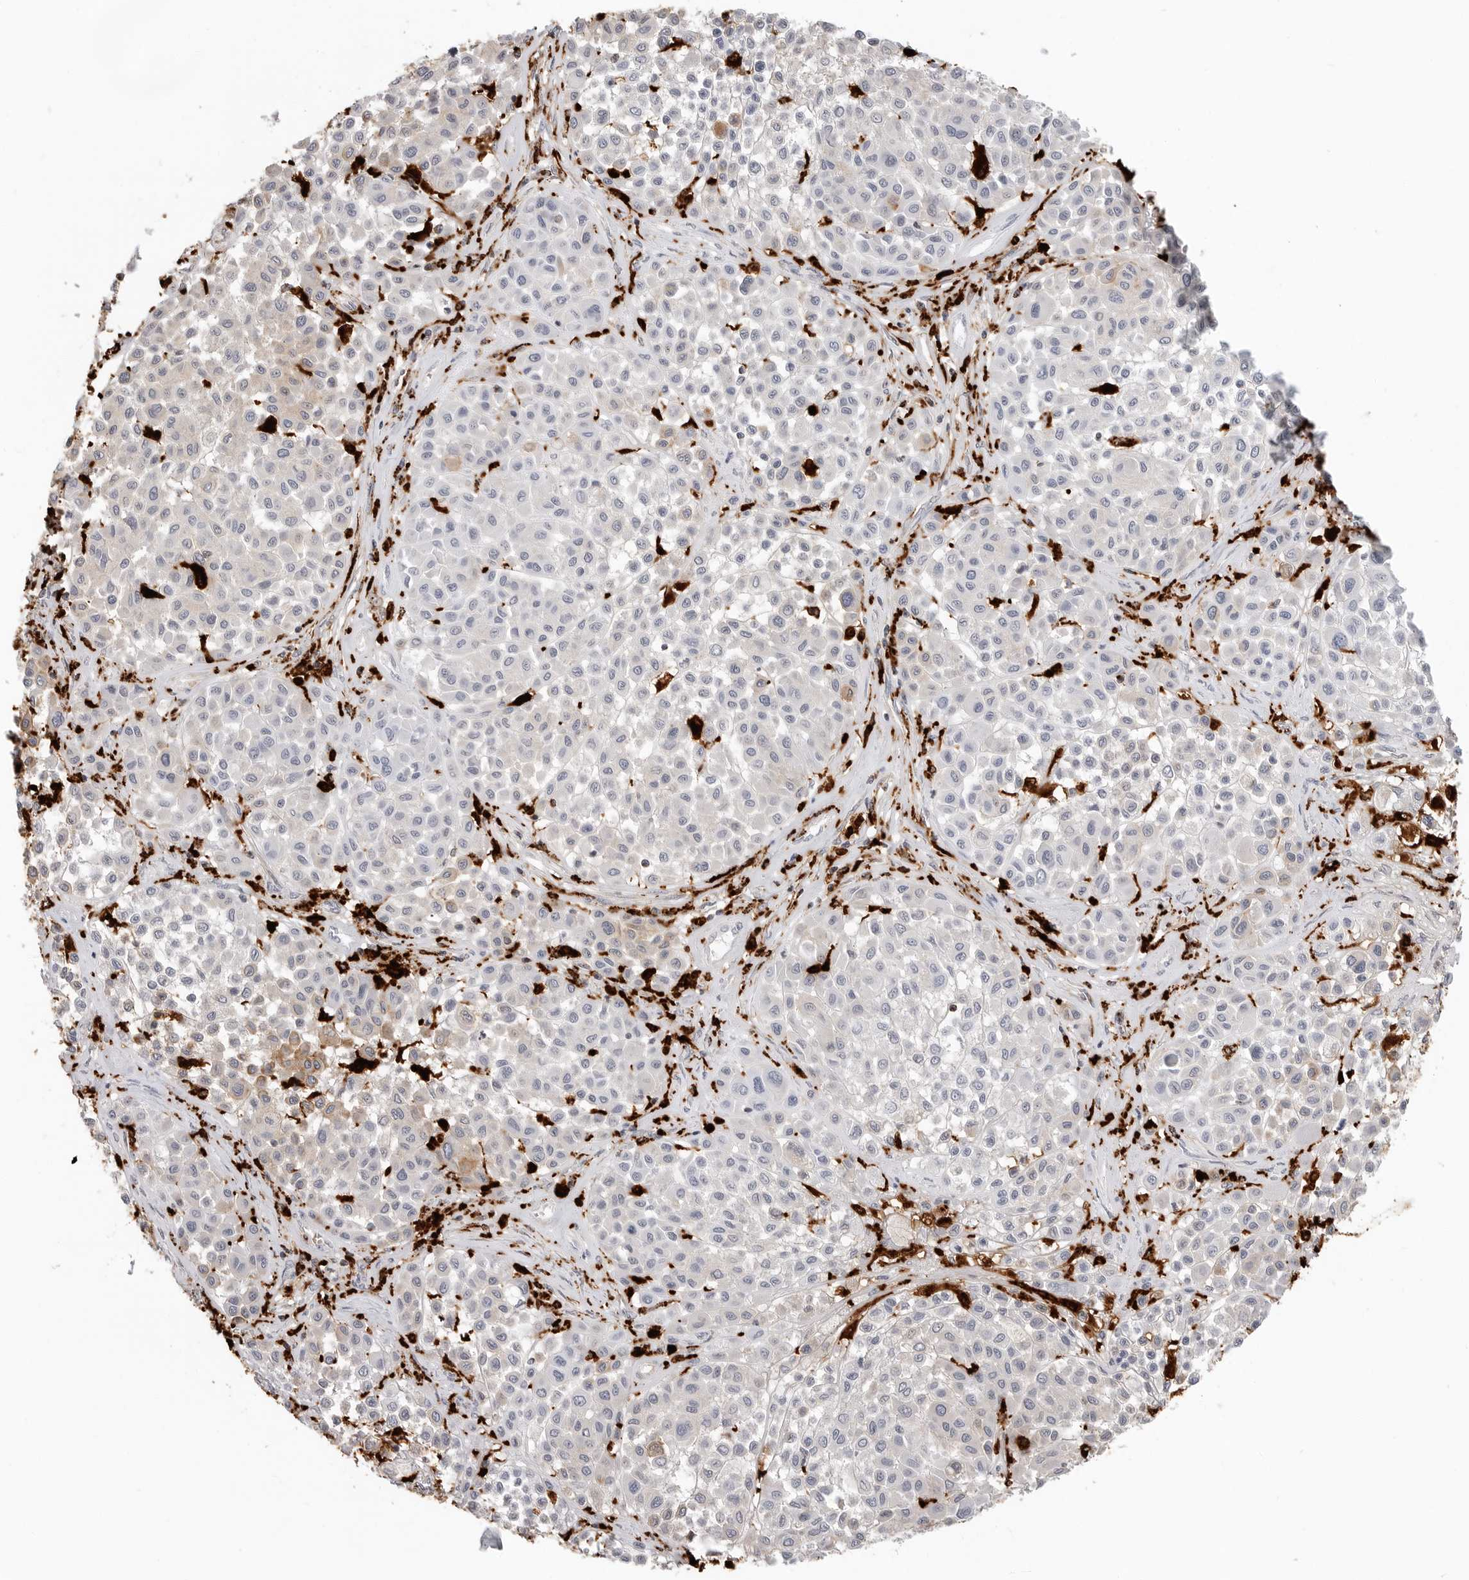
{"staining": {"intensity": "negative", "quantity": "none", "location": "none"}, "tissue": "melanoma", "cell_type": "Tumor cells", "image_type": "cancer", "snomed": [{"axis": "morphology", "description": "Malignant melanoma, Metastatic site"}, {"axis": "topography", "description": "Soft tissue"}], "caption": "DAB (3,3'-diaminobenzidine) immunohistochemical staining of human malignant melanoma (metastatic site) demonstrates no significant staining in tumor cells.", "gene": "IFI30", "patient": {"sex": "male", "age": 41}}